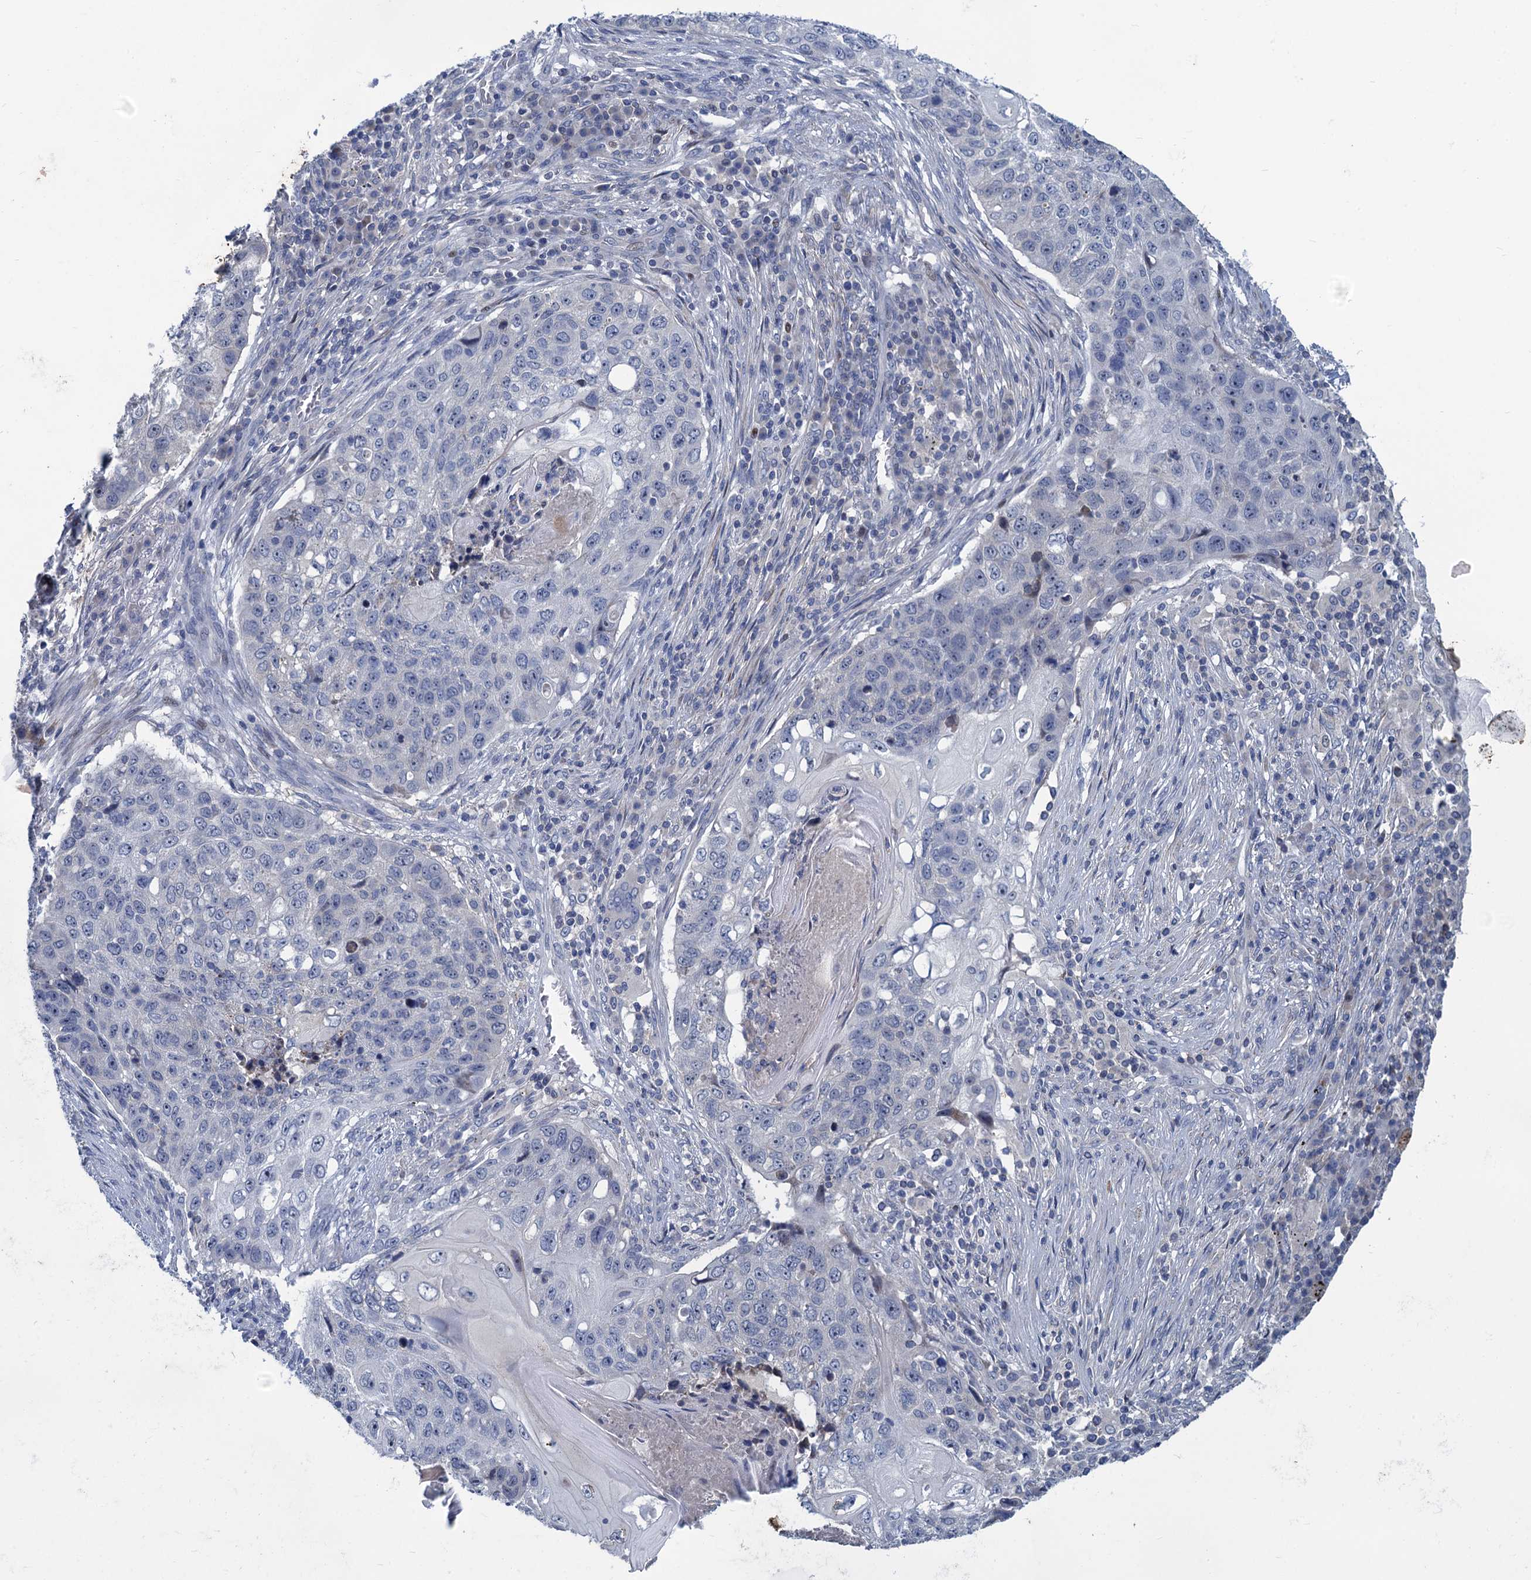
{"staining": {"intensity": "negative", "quantity": "none", "location": "none"}, "tissue": "lung cancer", "cell_type": "Tumor cells", "image_type": "cancer", "snomed": [{"axis": "morphology", "description": "Squamous cell carcinoma, NOS"}, {"axis": "topography", "description": "Lung"}], "caption": "Immunohistochemistry (IHC) histopathology image of neoplastic tissue: human lung cancer (squamous cell carcinoma) stained with DAB (3,3'-diaminobenzidine) reveals no significant protein expression in tumor cells.", "gene": "ESYT3", "patient": {"sex": "female", "age": 63}}